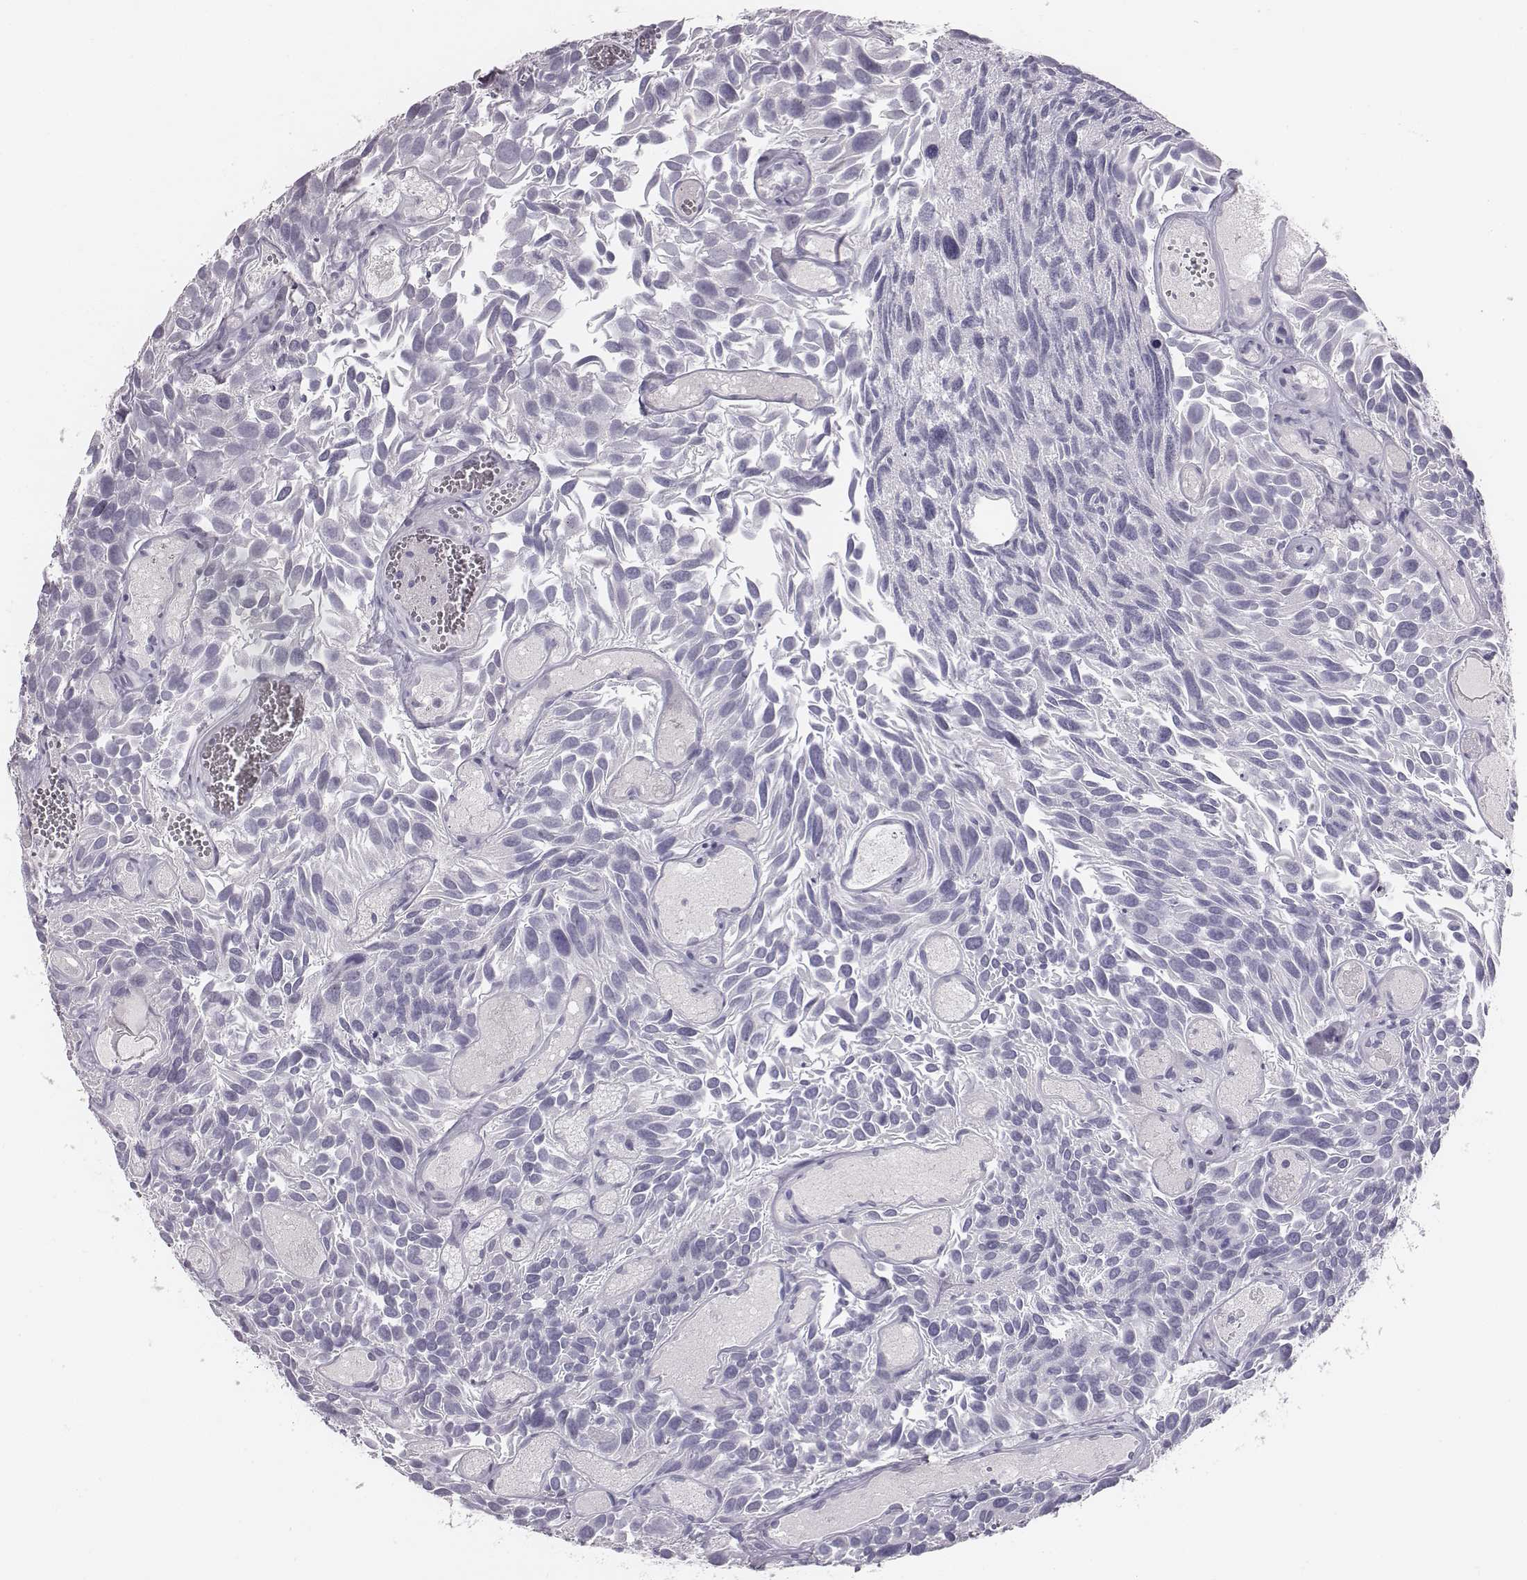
{"staining": {"intensity": "negative", "quantity": "none", "location": "none"}, "tissue": "urothelial cancer", "cell_type": "Tumor cells", "image_type": "cancer", "snomed": [{"axis": "morphology", "description": "Urothelial carcinoma, Low grade"}, {"axis": "topography", "description": "Urinary bladder"}], "caption": "Tumor cells are negative for brown protein staining in urothelial cancer.", "gene": "CACNG4", "patient": {"sex": "female", "age": 69}}